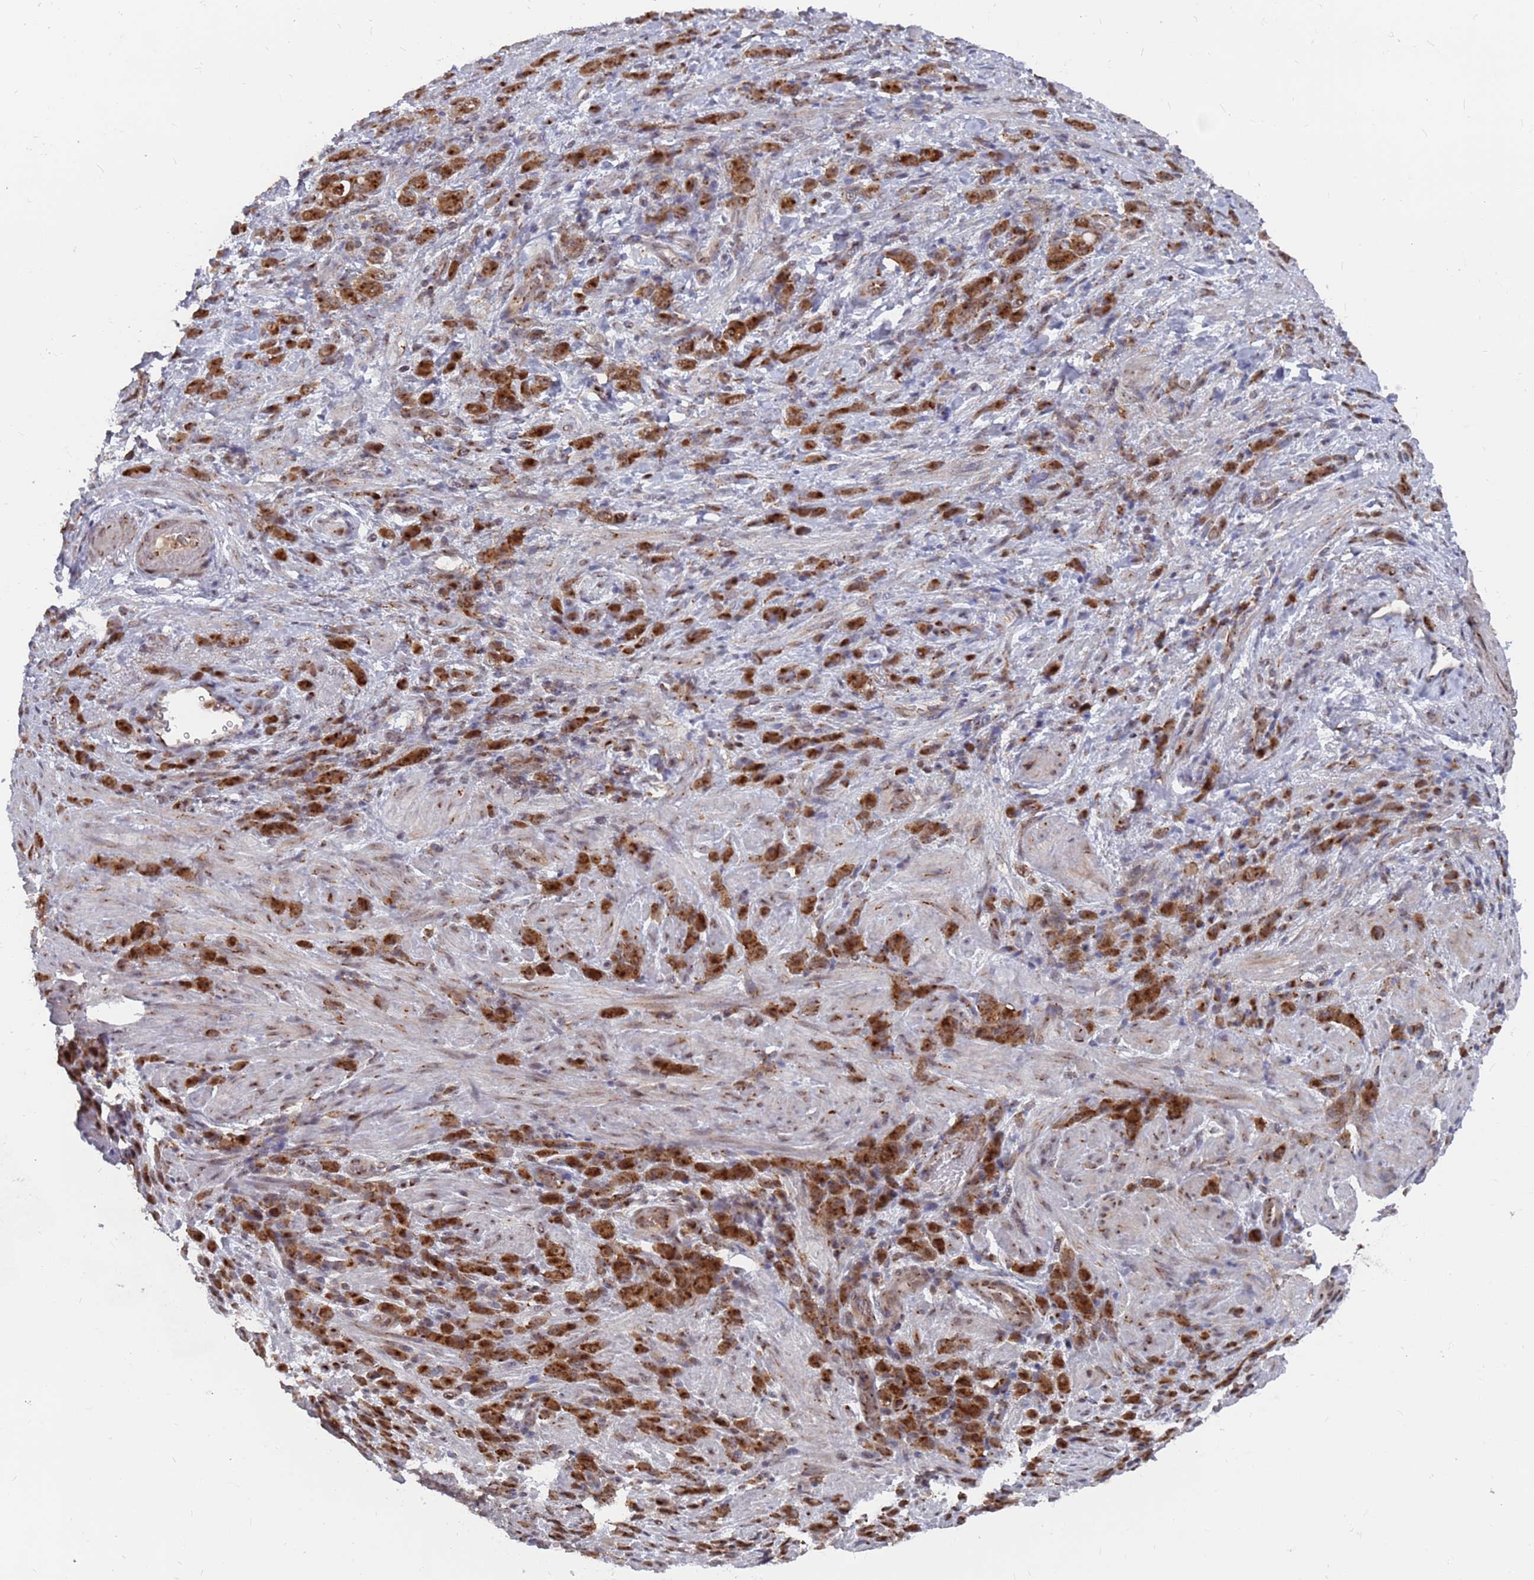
{"staining": {"intensity": "strong", "quantity": ">75%", "location": "cytoplasmic/membranous"}, "tissue": "stomach cancer", "cell_type": "Tumor cells", "image_type": "cancer", "snomed": [{"axis": "morphology", "description": "Adenocarcinoma, NOS"}, {"axis": "topography", "description": "Stomach"}], "caption": "Strong cytoplasmic/membranous expression for a protein is identified in approximately >75% of tumor cells of stomach adenocarcinoma using immunohistochemistry.", "gene": "FMO4", "patient": {"sex": "male", "age": 77}}